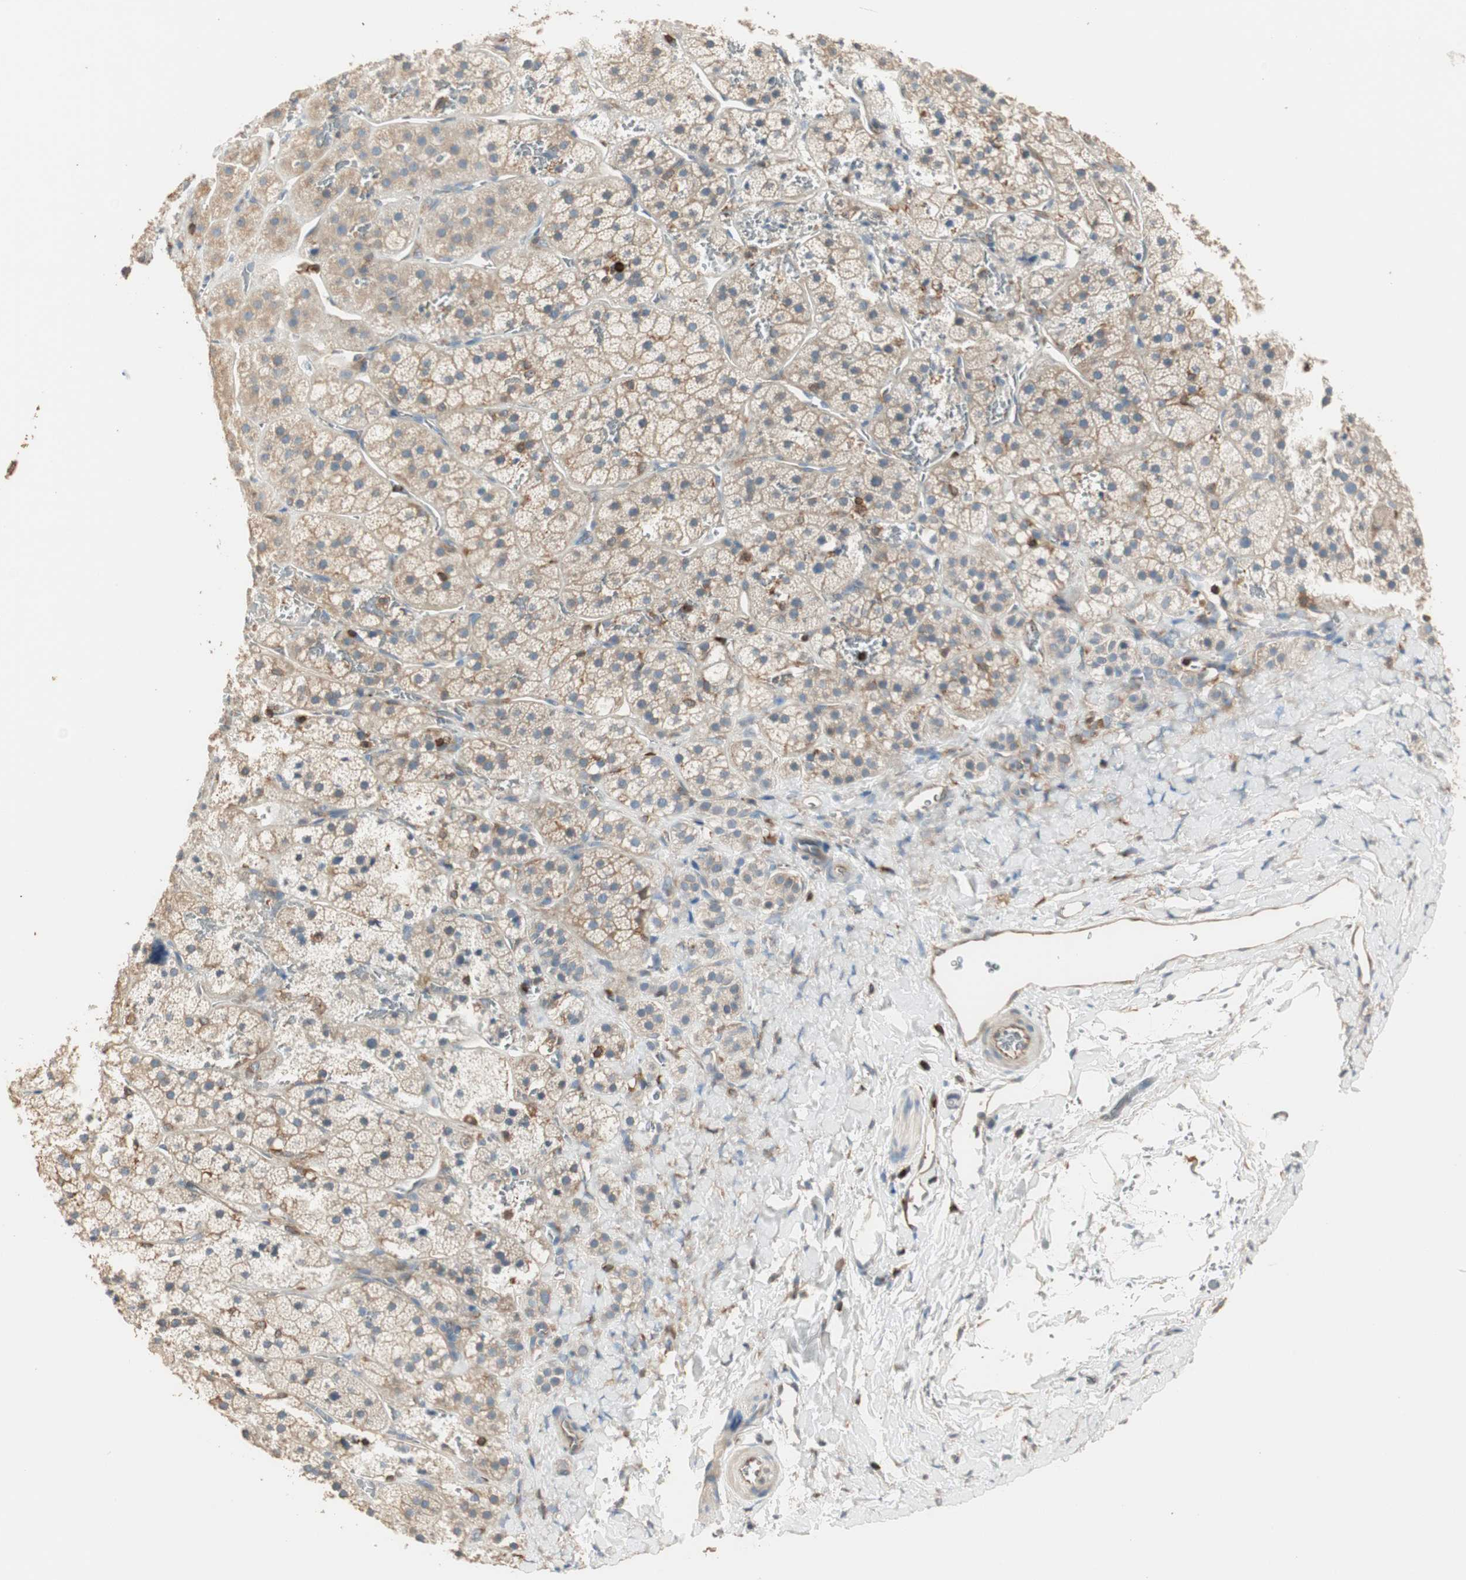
{"staining": {"intensity": "weak", "quantity": "25%-75%", "location": "cytoplasmic/membranous"}, "tissue": "adrenal gland", "cell_type": "Glandular cells", "image_type": "normal", "snomed": [{"axis": "morphology", "description": "Normal tissue, NOS"}, {"axis": "topography", "description": "Adrenal gland"}], "caption": "An immunohistochemistry micrograph of benign tissue is shown. Protein staining in brown shows weak cytoplasmic/membranous positivity in adrenal gland within glandular cells.", "gene": "CRLF3", "patient": {"sex": "female", "age": 44}}